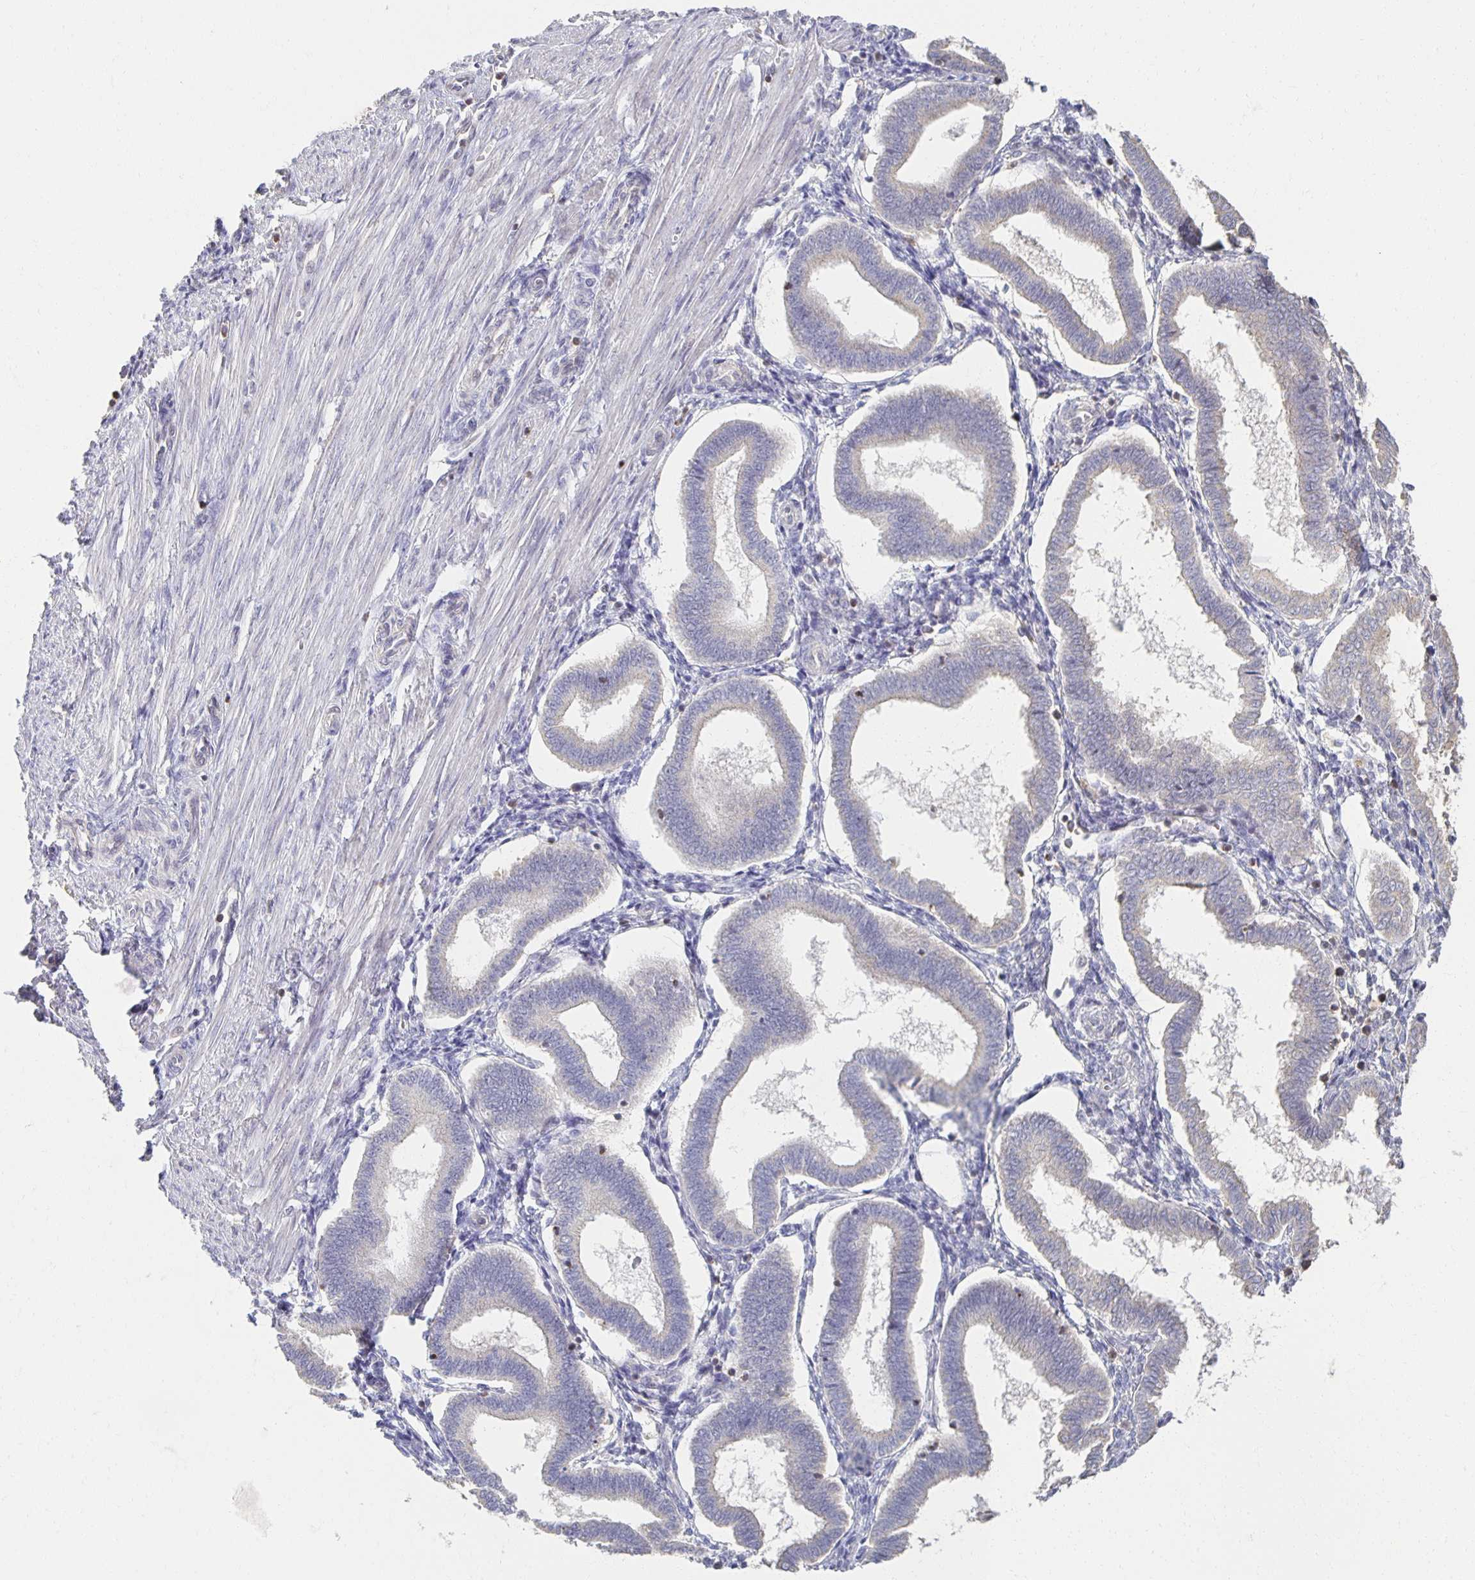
{"staining": {"intensity": "negative", "quantity": "none", "location": "none"}, "tissue": "endometrium", "cell_type": "Cells in endometrial stroma", "image_type": "normal", "snomed": [{"axis": "morphology", "description": "Normal tissue, NOS"}, {"axis": "topography", "description": "Endometrium"}], "caption": "A high-resolution micrograph shows immunohistochemistry staining of normal endometrium, which shows no significant positivity in cells in endometrial stroma. (DAB (3,3'-diaminobenzidine) immunohistochemistry (IHC), high magnification).", "gene": "ZNF692", "patient": {"sex": "female", "age": 24}}